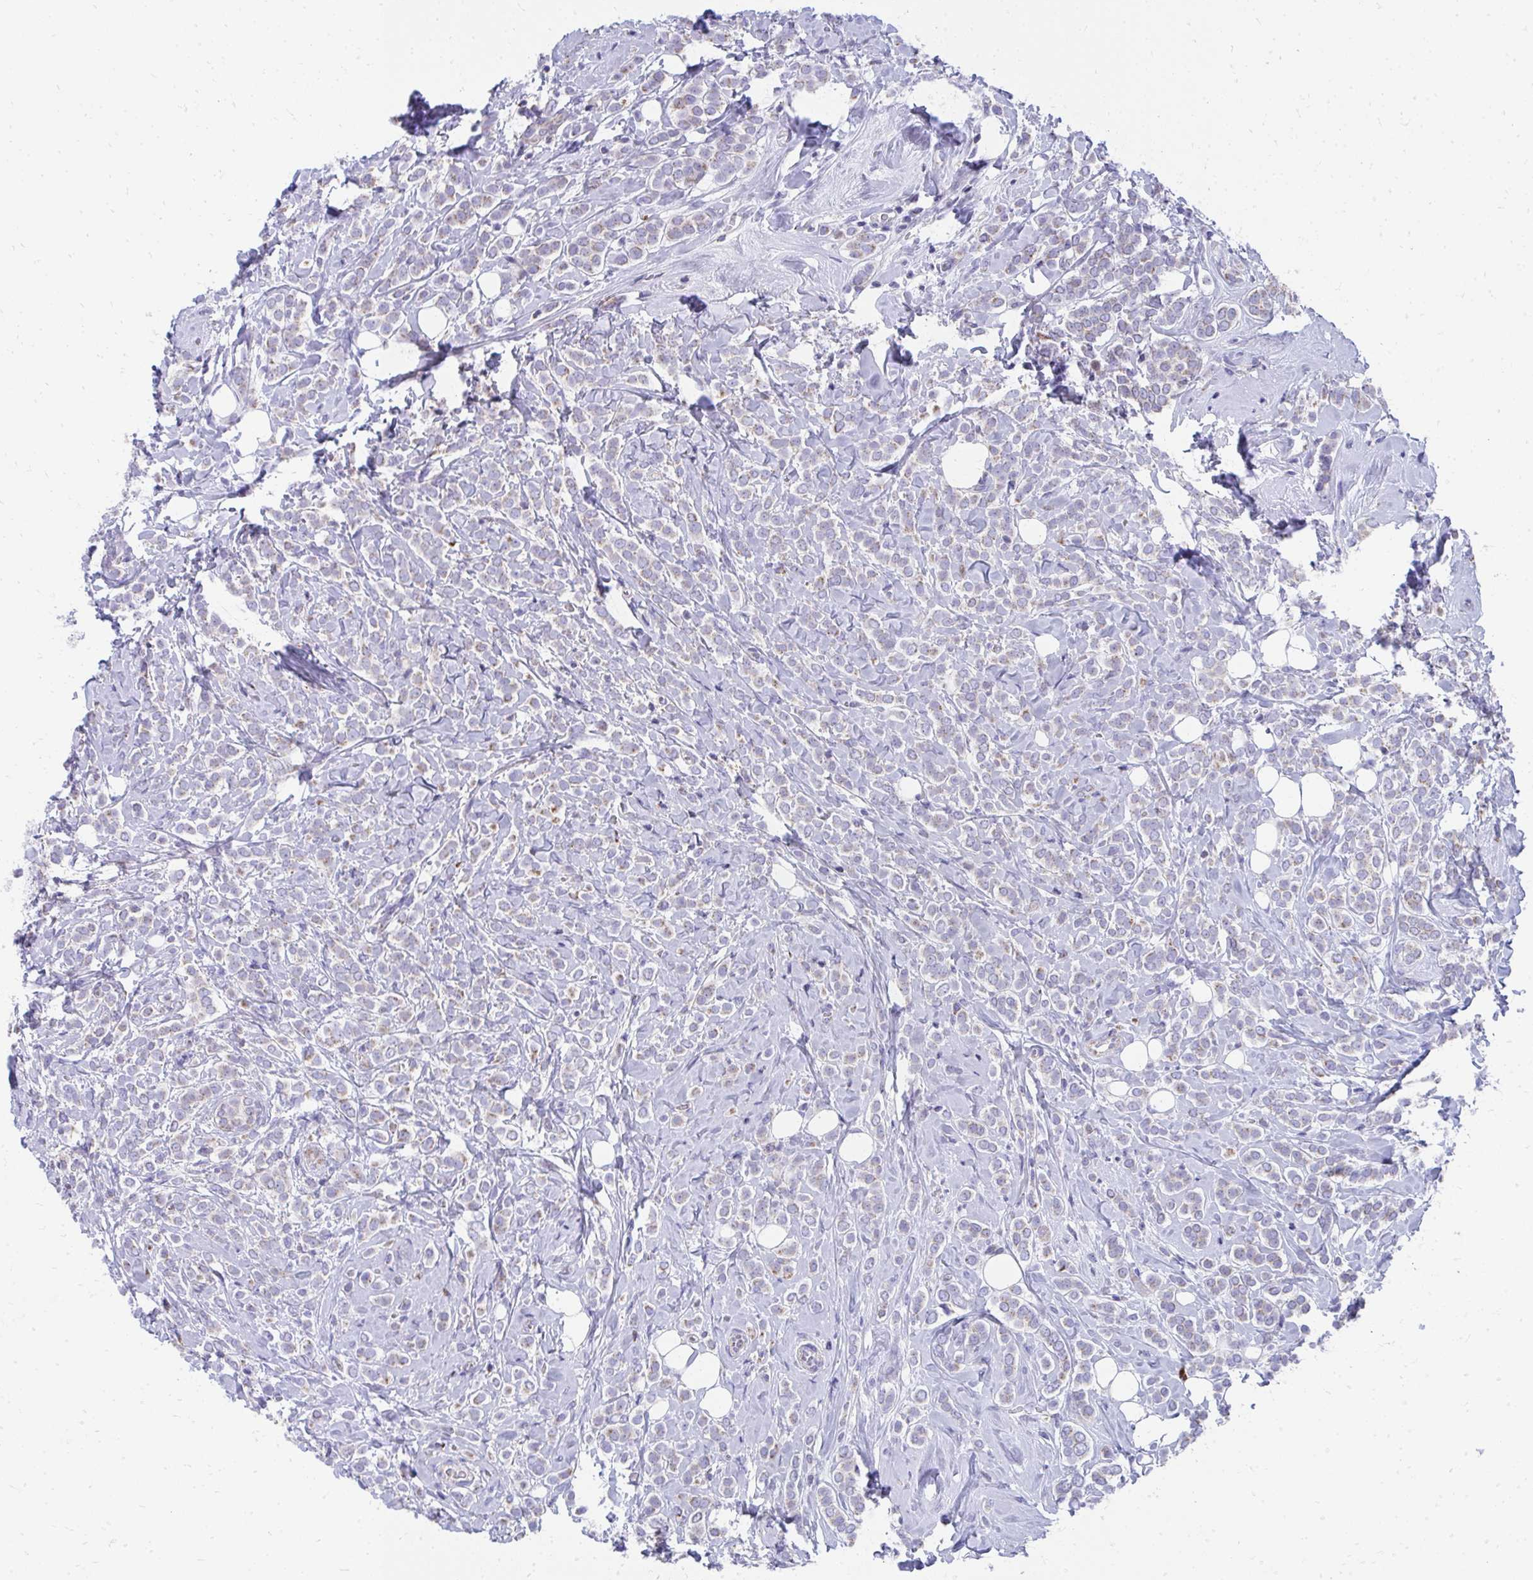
{"staining": {"intensity": "weak", "quantity": "<25%", "location": "cytoplasmic/membranous"}, "tissue": "breast cancer", "cell_type": "Tumor cells", "image_type": "cancer", "snomed": [{"axis": "morphology", "description": "Lobular carcinoma"}, {"axis": "topography", "description": "Breast"}], "caption": "The IHC histopathology image has no significant expression in tumor cells of breast cancer tissue. Nuclei are stained in blue.", "gene": "IL37", "patient": {"sex": "female", "age": 49}}